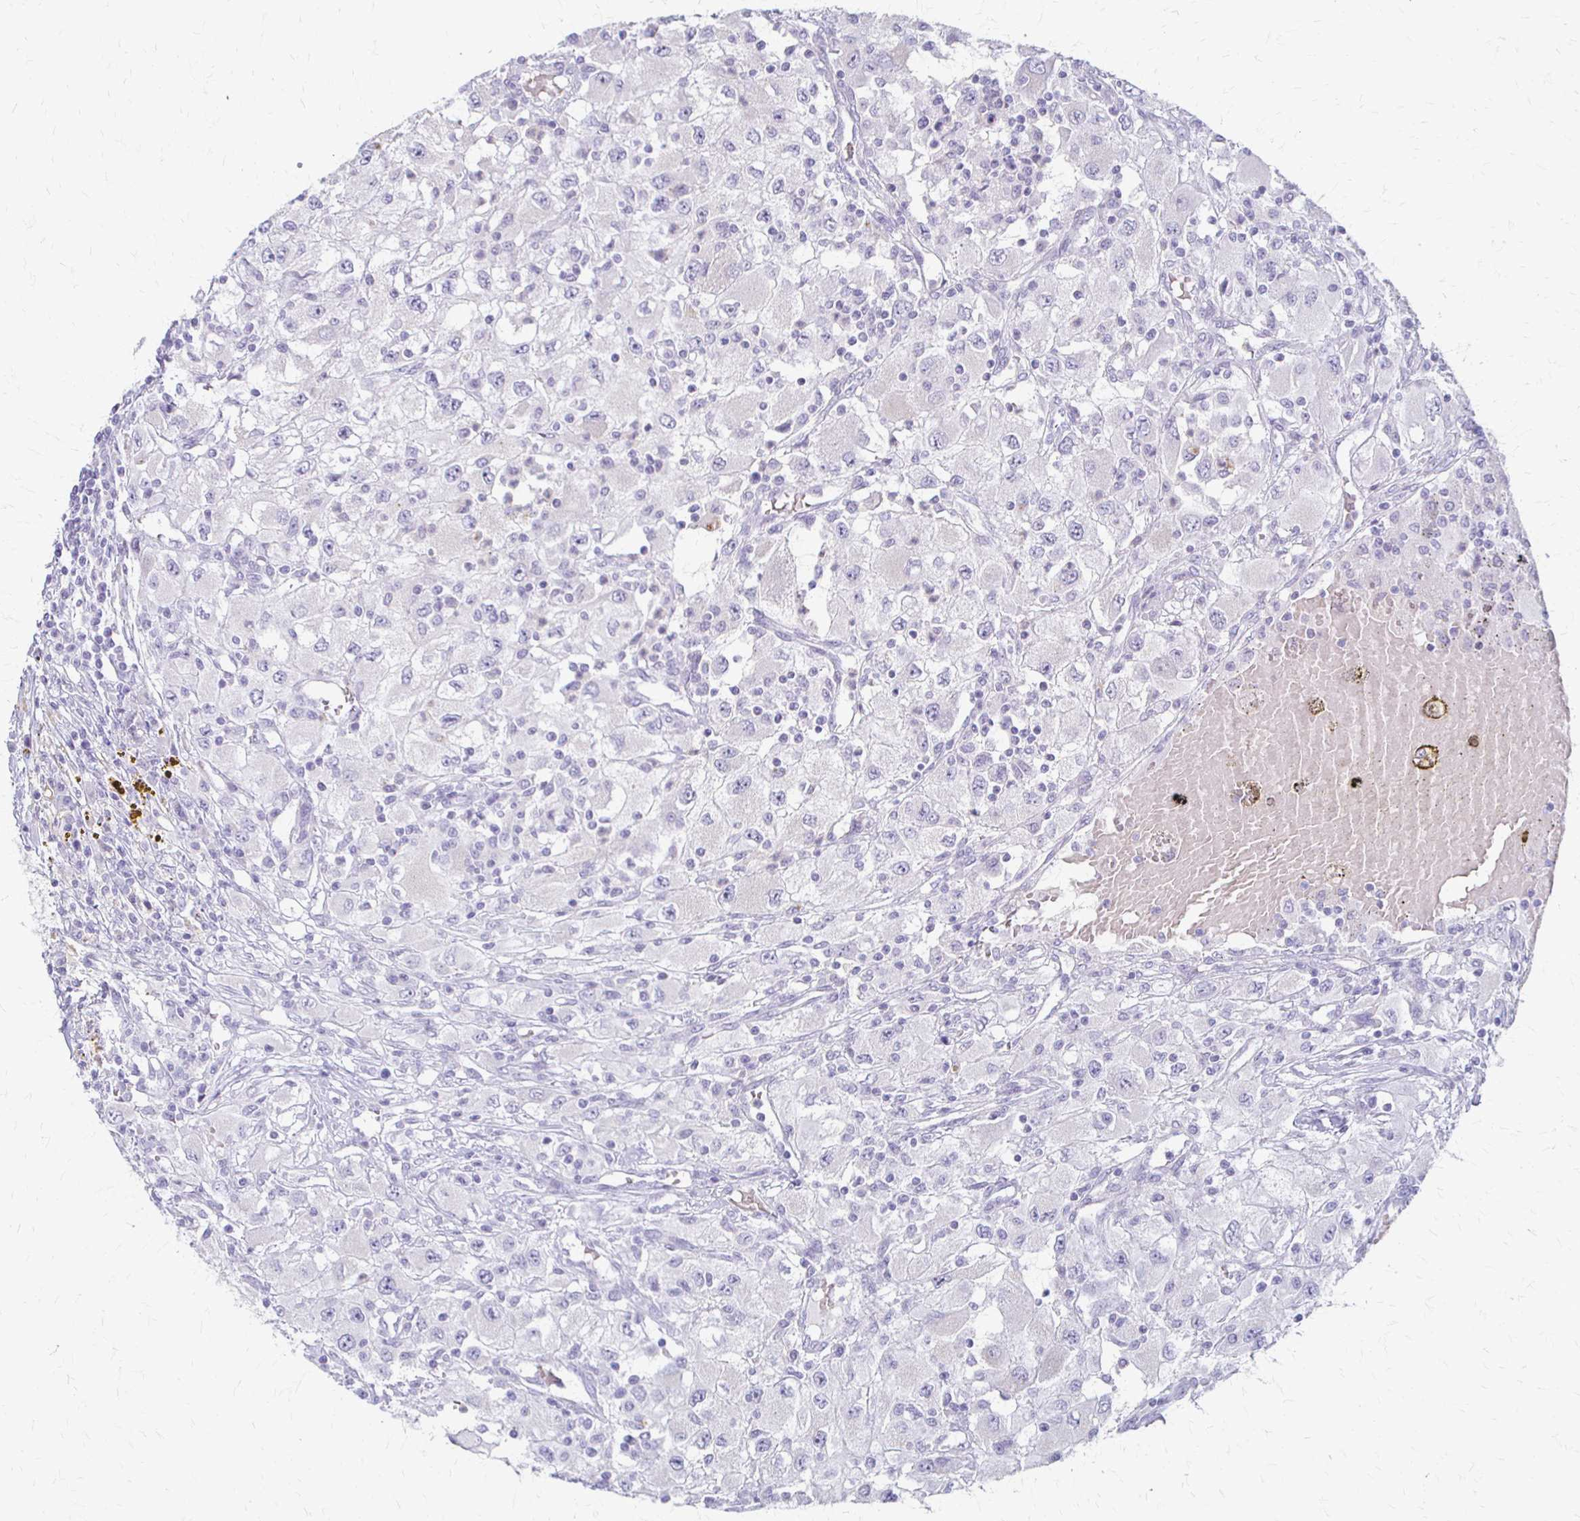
{"staining": {"intensity": "negative", "quantity": "none", "location": "none"}, "tissue": "renal cancer", "cell_type": "Tumor cells", "image_type": "cancer", "snomed": [{"axis": "morphology", "description": "Adenocarcinoma, NOS"}, {"axis": "topography", "description": "Kidney"}], "caption": "Immunohistochemistry (IHC) photomicrograph of neoplastic tissue: renal cancer stained with DAB (3,3'-diaminobenzidine) displays no significant protein expression in tumor cells.", "gene": "ACP5", "patient": {"sex": "female", "age": 67}}